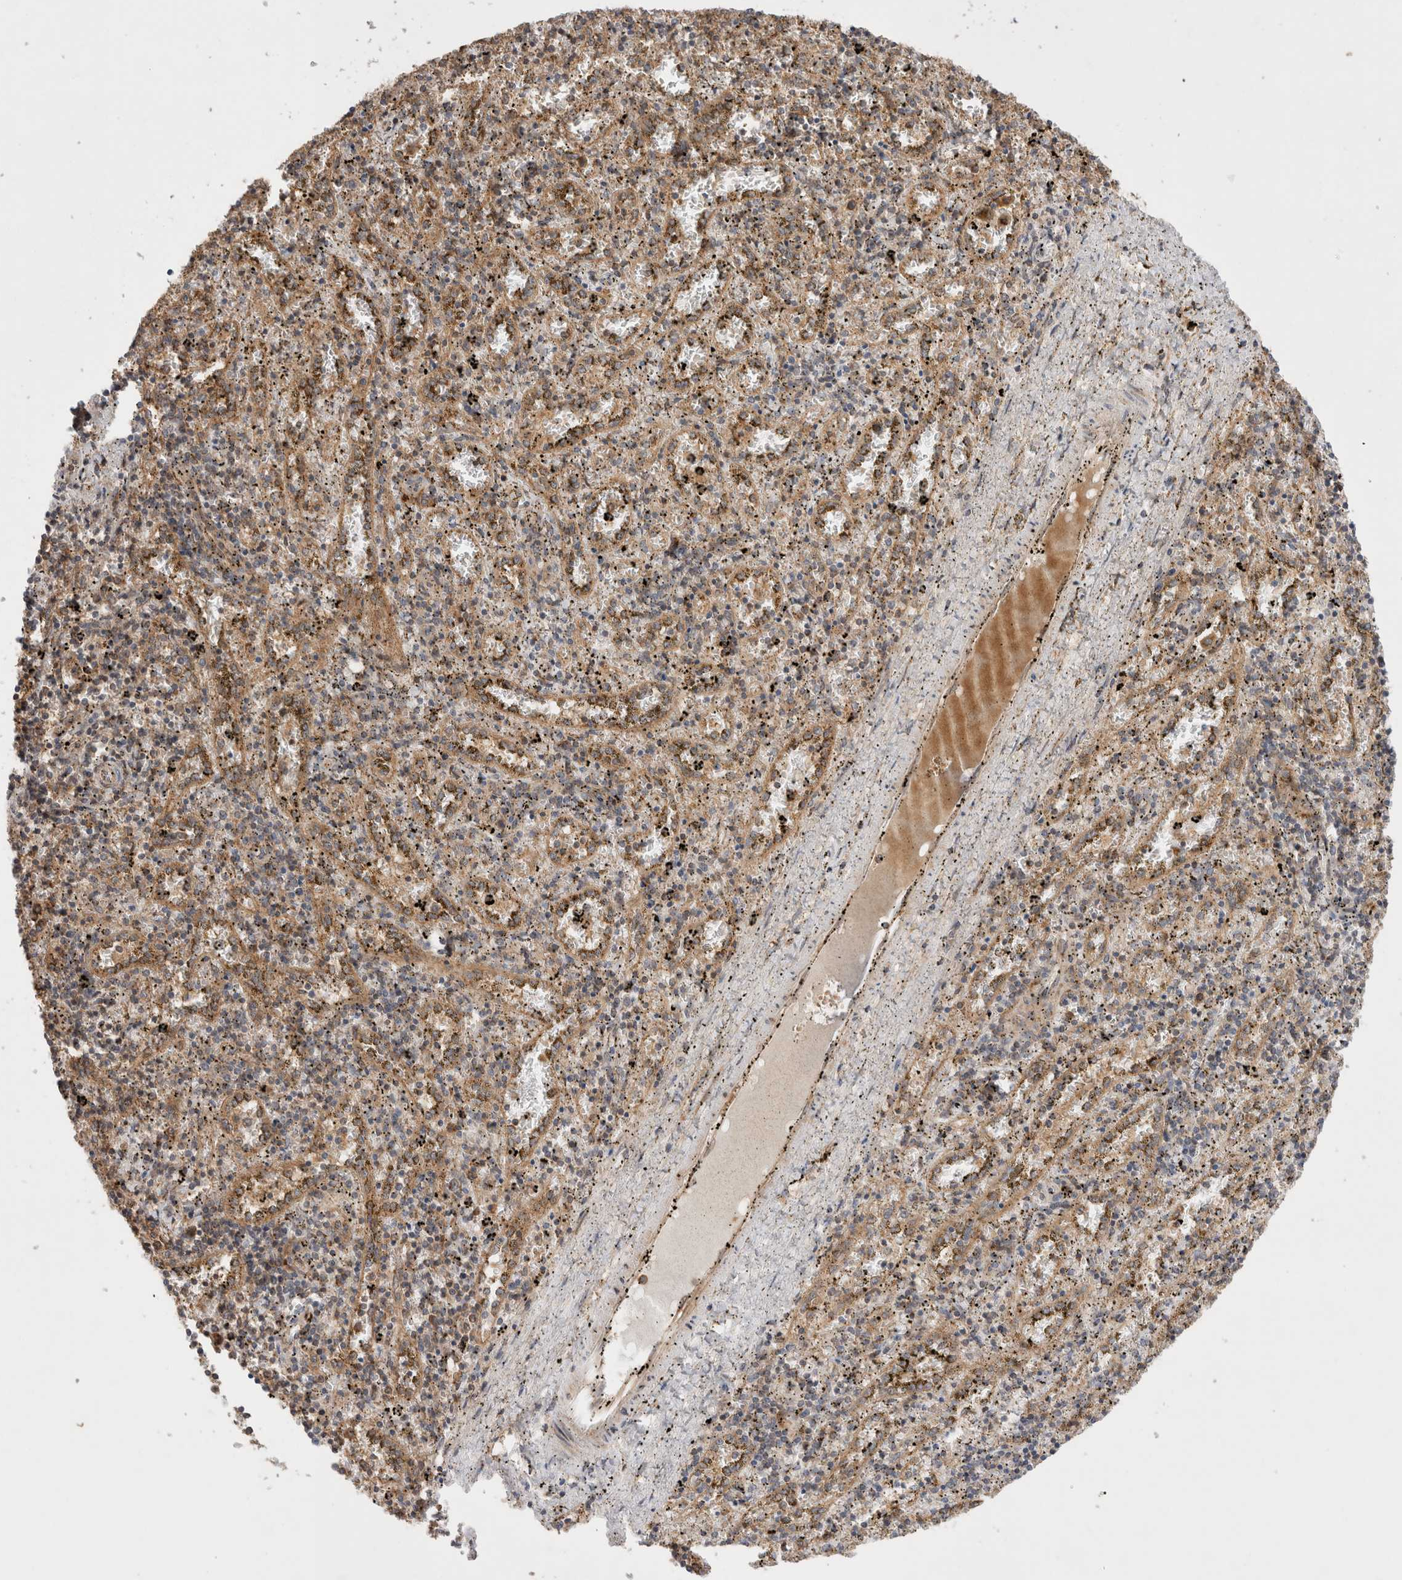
{"staining": {"intensity": "weak", "quantity": "25%-75%", "location": "cytoplasmic/membranous"}, "tissue": "spleen", "cell_type": "Cells in red pulp", "image_type": "normal", "snomed": [{"axis": "morphology", "description": "Normal tissue, NOS"}, {"axis": "topography", "description": "Spleen"}], "caption": "Unremarkable spleen was stained to show a protein in brown. There is low levels of weak cytoplasmic/membranous positivity in about 25%-75% of cells in red pulp. (DAB IHC with brightfield microscopy, high magnification).", "gene": "VPS28", "patient": {"sex": "male", "age": 11}}